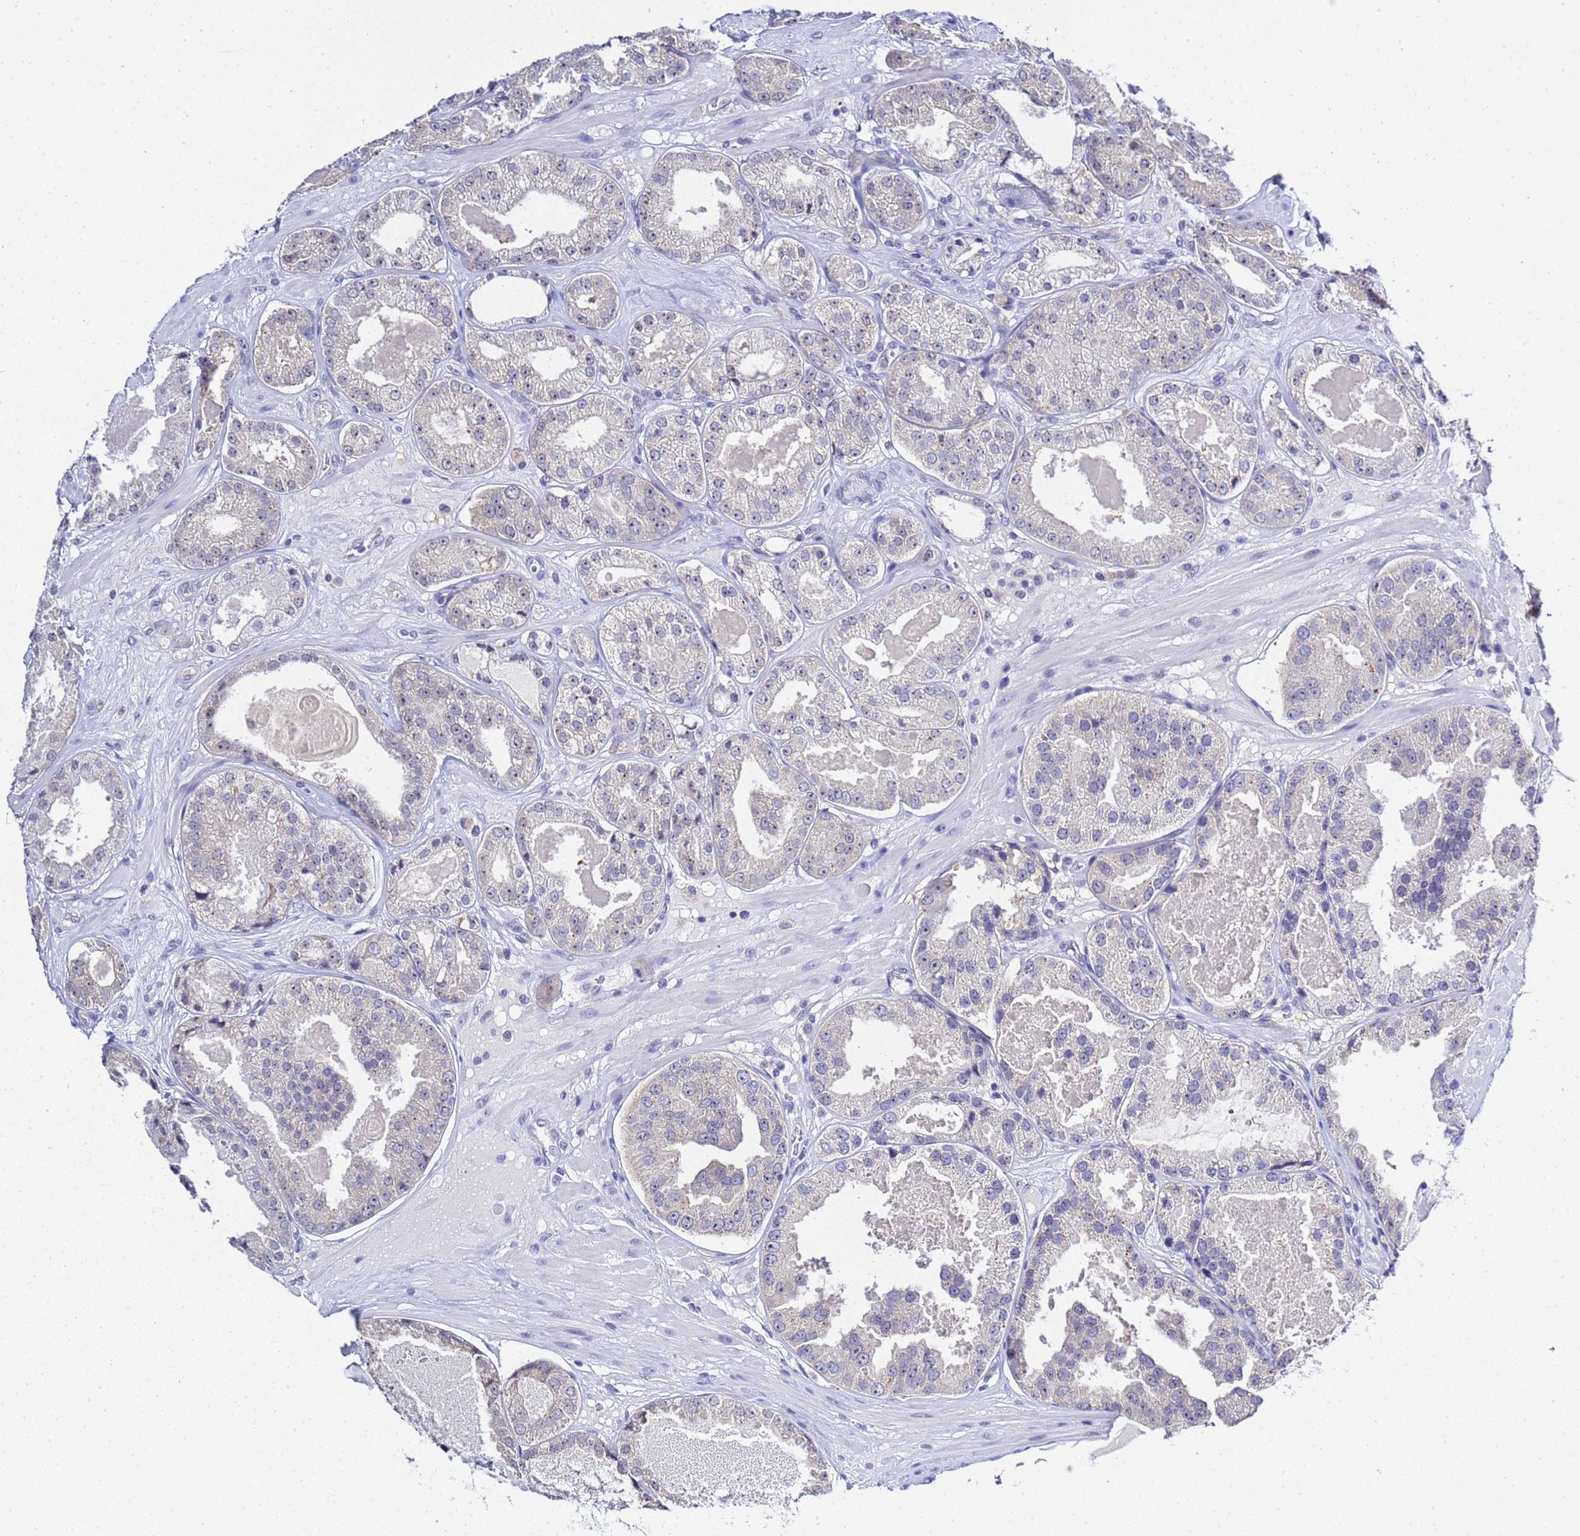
{"staining": {"intensity": "negative", "quantity": "none", "location": "none"}, "tissue": "prostate cancer", "cell_type": "Tumor cells", "image_type": "cancer", "snomed": [{"axis": "morphology", "description": "Adenocarcinoma, High grade"}, {"axis": "topography", "description": "Prostate"}], "caption": "Image shows no significant protein expression in tumor cells of adenocarcinoma (high-grade) (prostate).", "gene": "ACTL6B", "patient": {"sex": "male", "age": 63}}